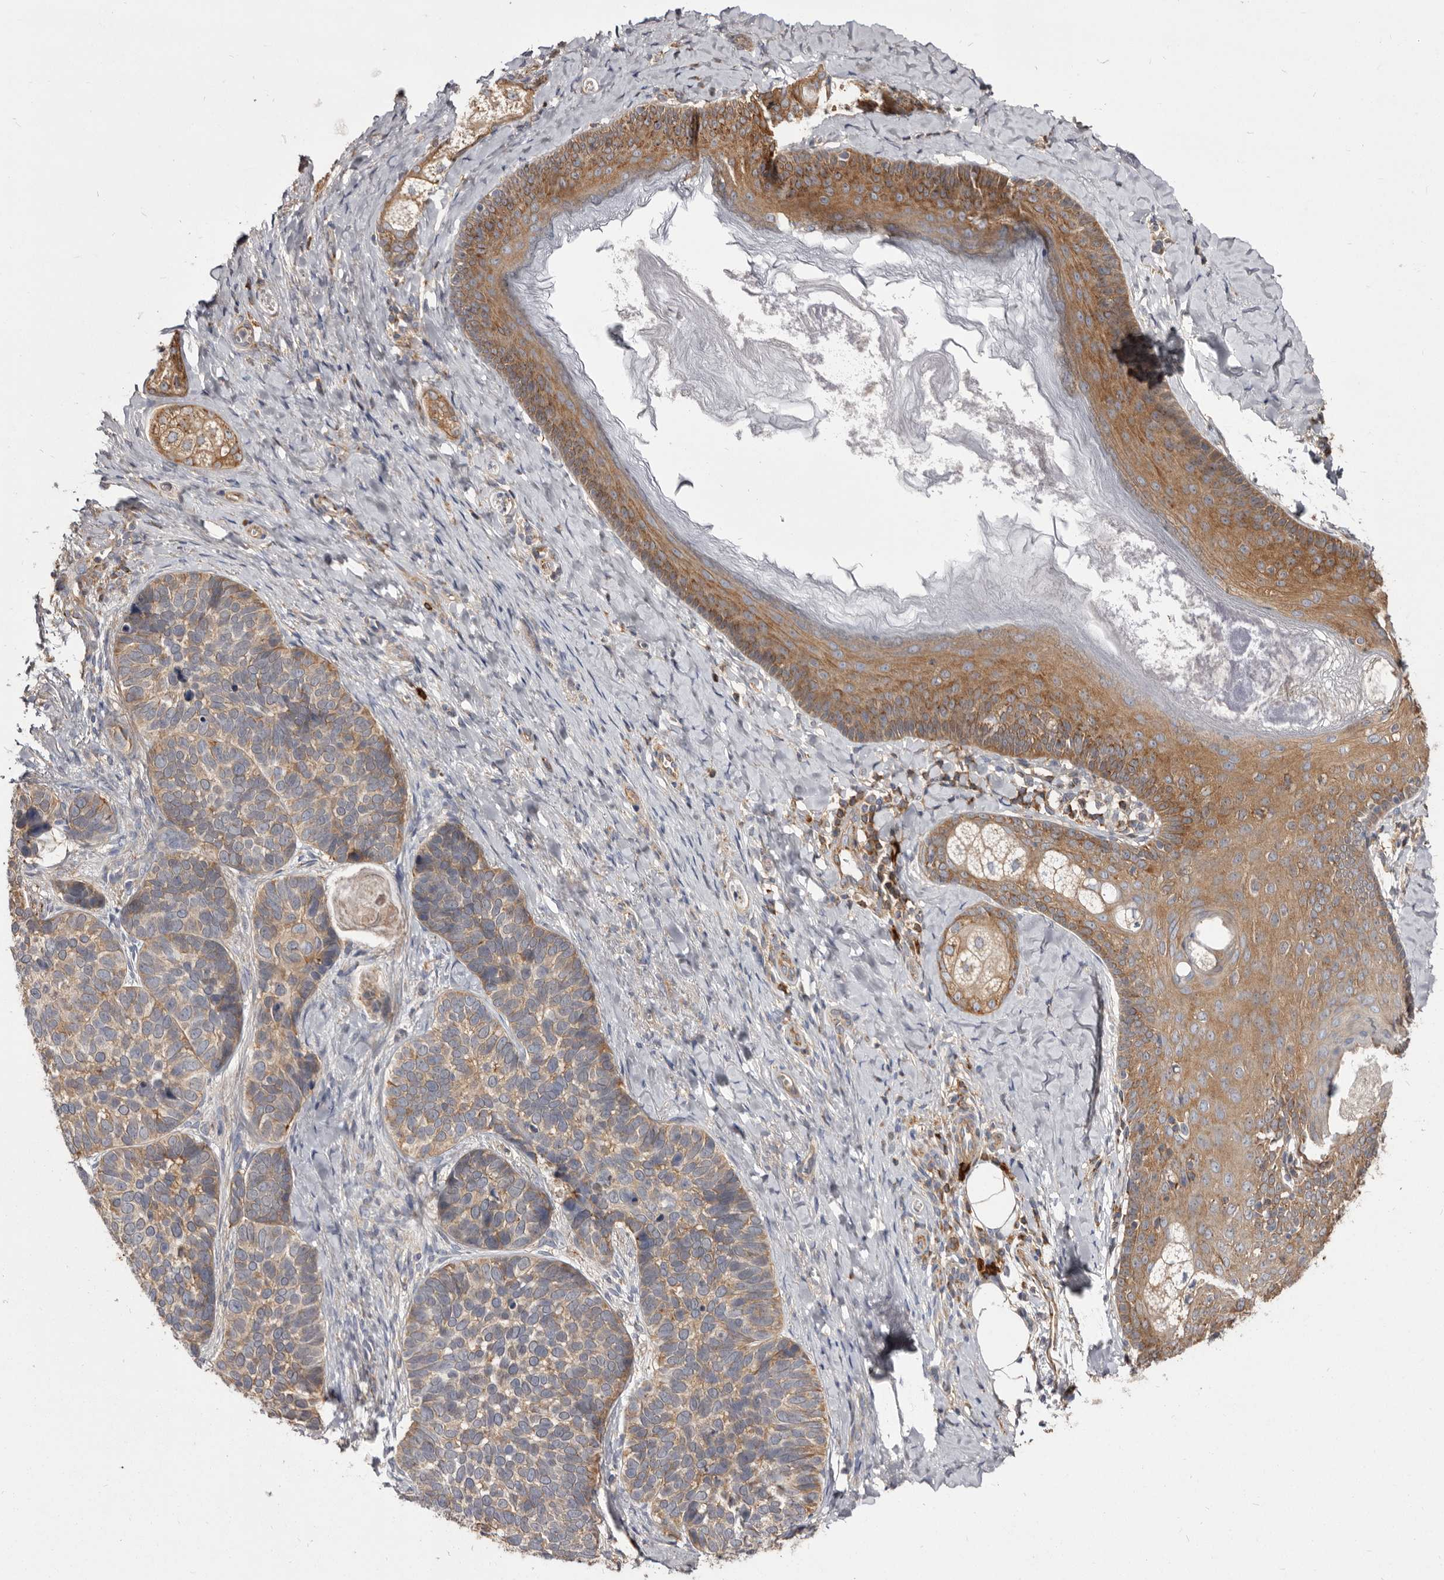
{"staining": {"intensity": "weak", "quantity": ">75%", "location": "cytoplasmic/membranous"}, "tissue": "skin cancer", "cell_type": "Tumor cells", "image_type": "cancer", "snomed": [{"axis": "morphology", "description": "Basal cell carcinoma"}, {"axis": "topography", "description": "Skin"}], "caption": "Weak cytoplasmic/membranous expression is present in about >75% of tumor cells in skin cancer.", "gene": "TPD52", "patient": {"sex": "male", "age": 62}}